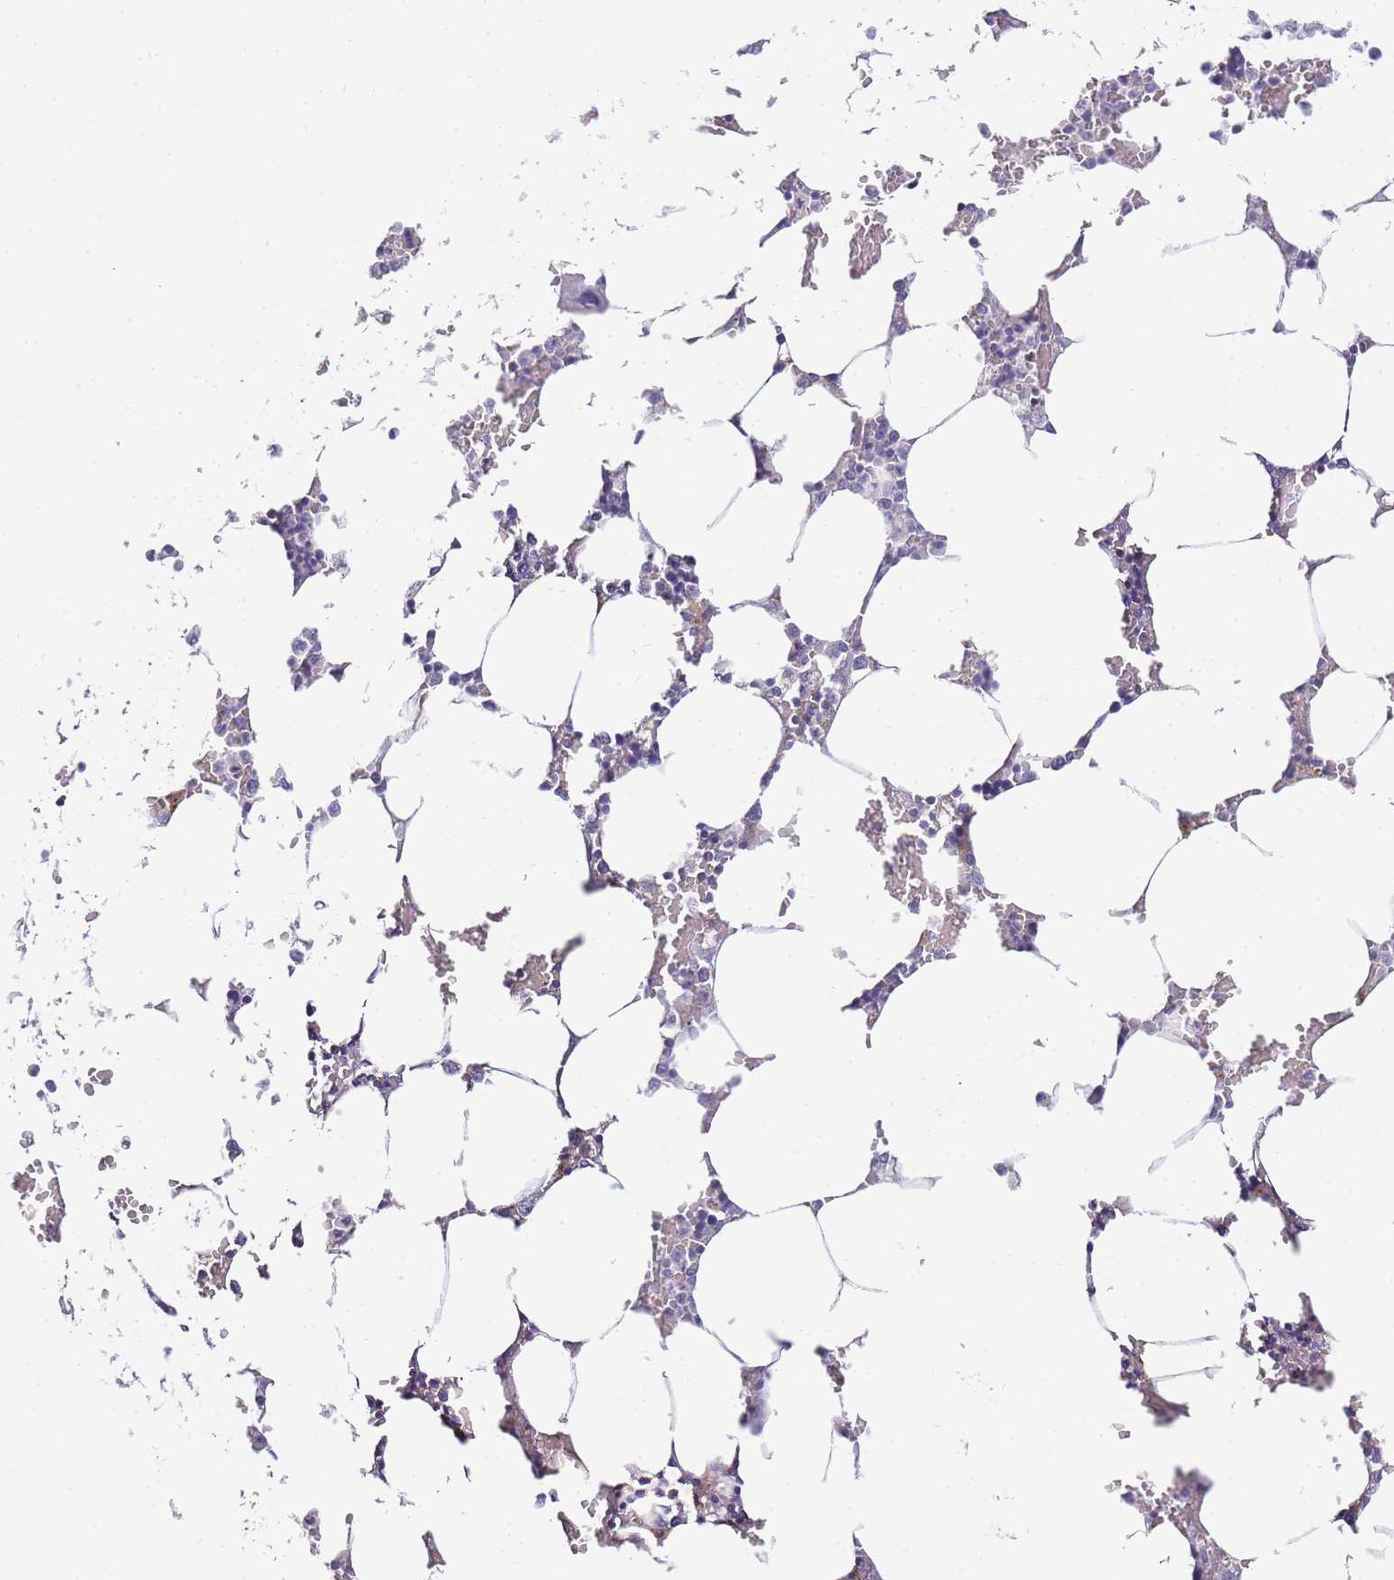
{"staining": {"intensity": "negative", "quantity": "none", "location": "none"}, "tissue": "bone marrow", "cell_type": "Hematopoietic cells", "image_type": "normal", "snomed": [{"axis": "morphology", "description": "Normal tissue, NOS"}, {"axis": "topography", "description": "Bone marrow"}], "caption": "There is no significant positivity in hematopoietic cells of bone marrow. Brightfield microscopy of IHC stained with DAB (3,3'-diaminobenzidine) (brown) and hematoxylin (blue), captured at high magnification.", "gene": "DPP4", "patient": {"sex": "male", "age": 64}}